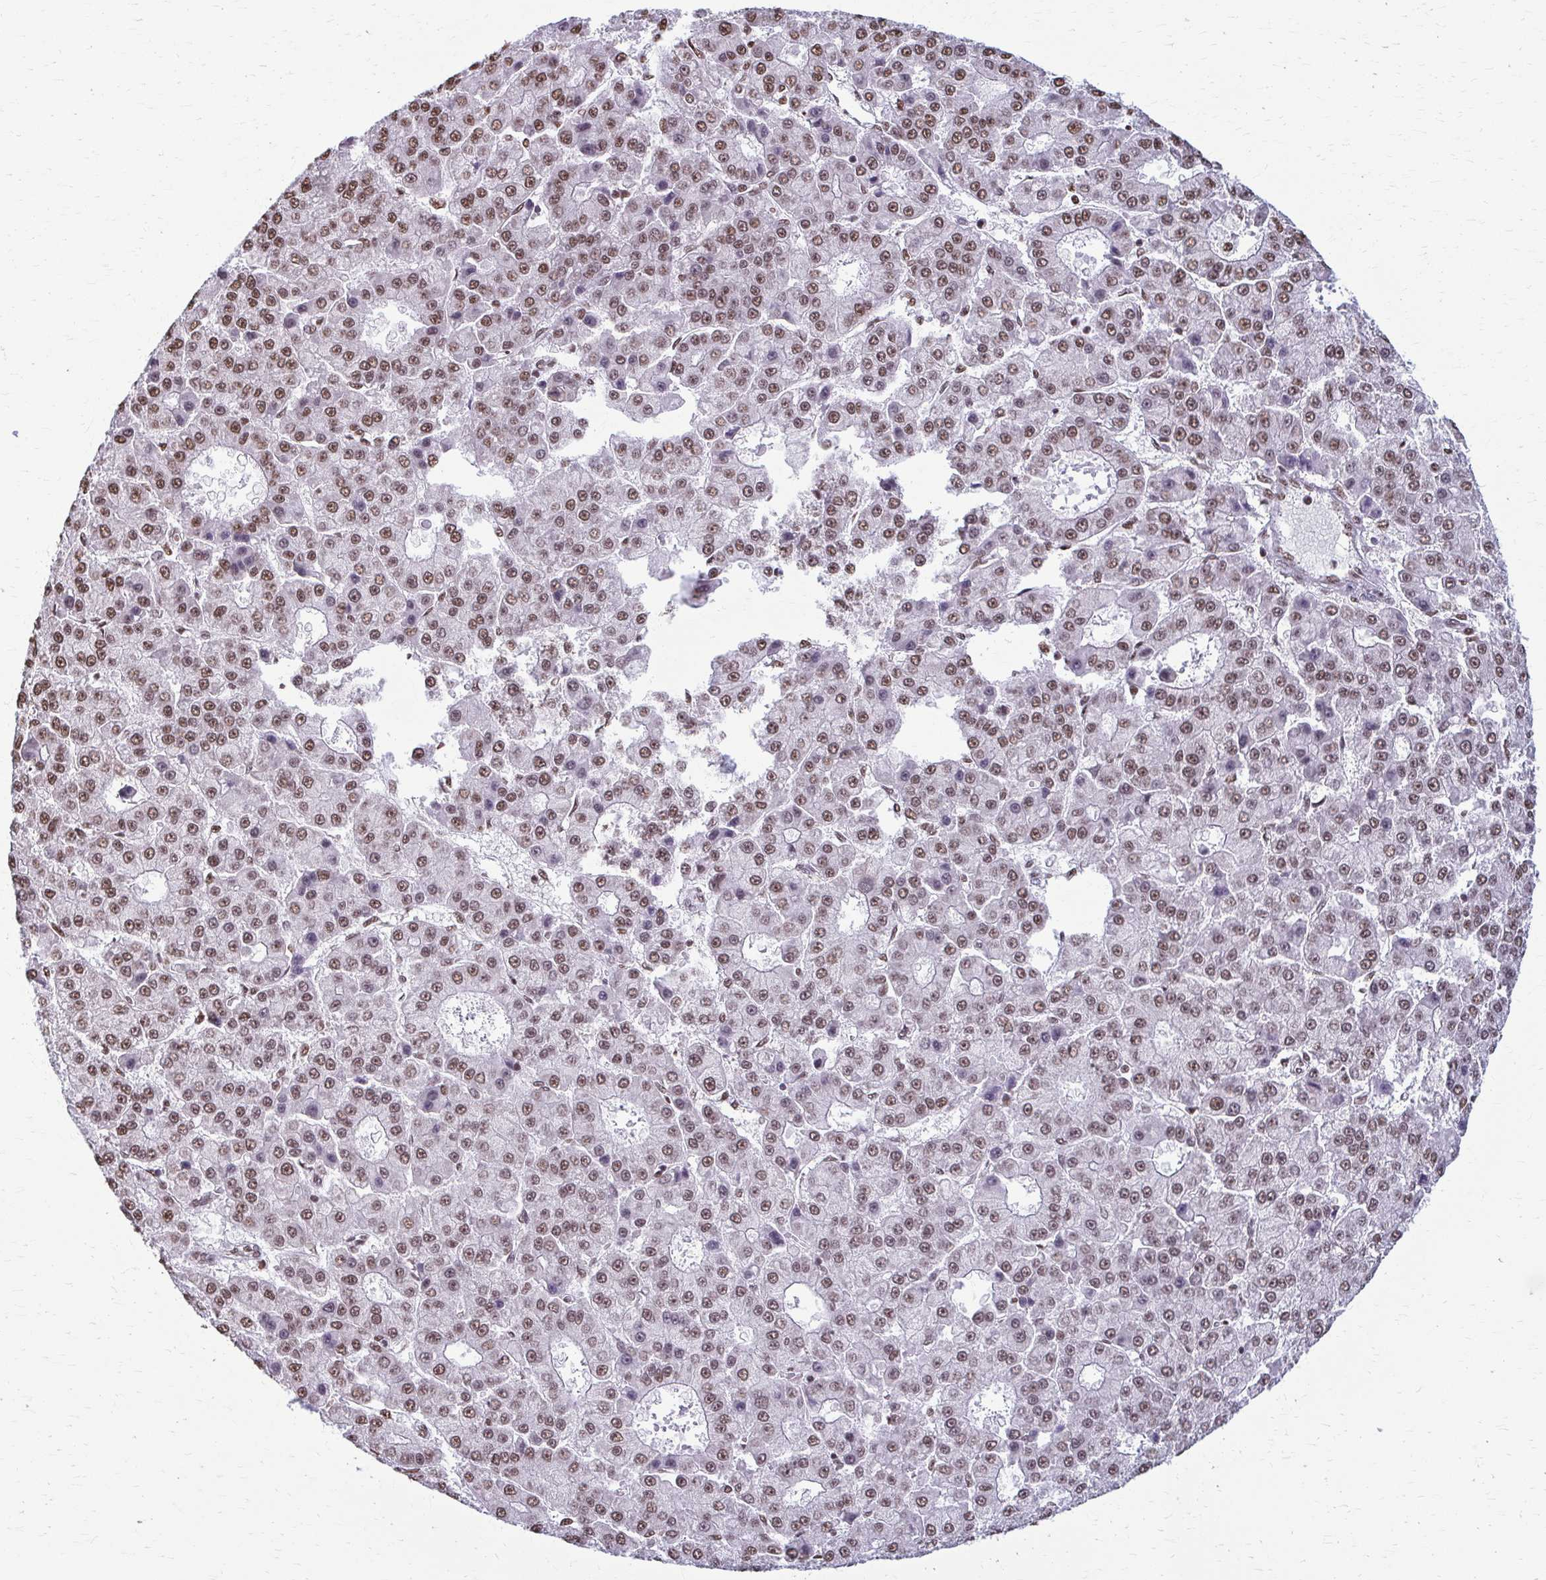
{"staining": {"intensity": "moderate", "quantity": ">75%", "location": "nuclear"}, "tissue": "liver cancer", "cell_type": "Tumor cells", "image_type": "cancer", "snomed": [{"axis": "morphology", "description": "Carcinoma, Hepatocellular, NOS"}, {"axis": "topography", "description": "Liver"}], "caption": "This is a histology image of immunohistochemistry staining of hepatocellular carcinoma (liver), which shows moderate expression in the nuclear of tumor cells.", "gene": "SNRPA", "patient": {"sex": "male", "age": 70}}